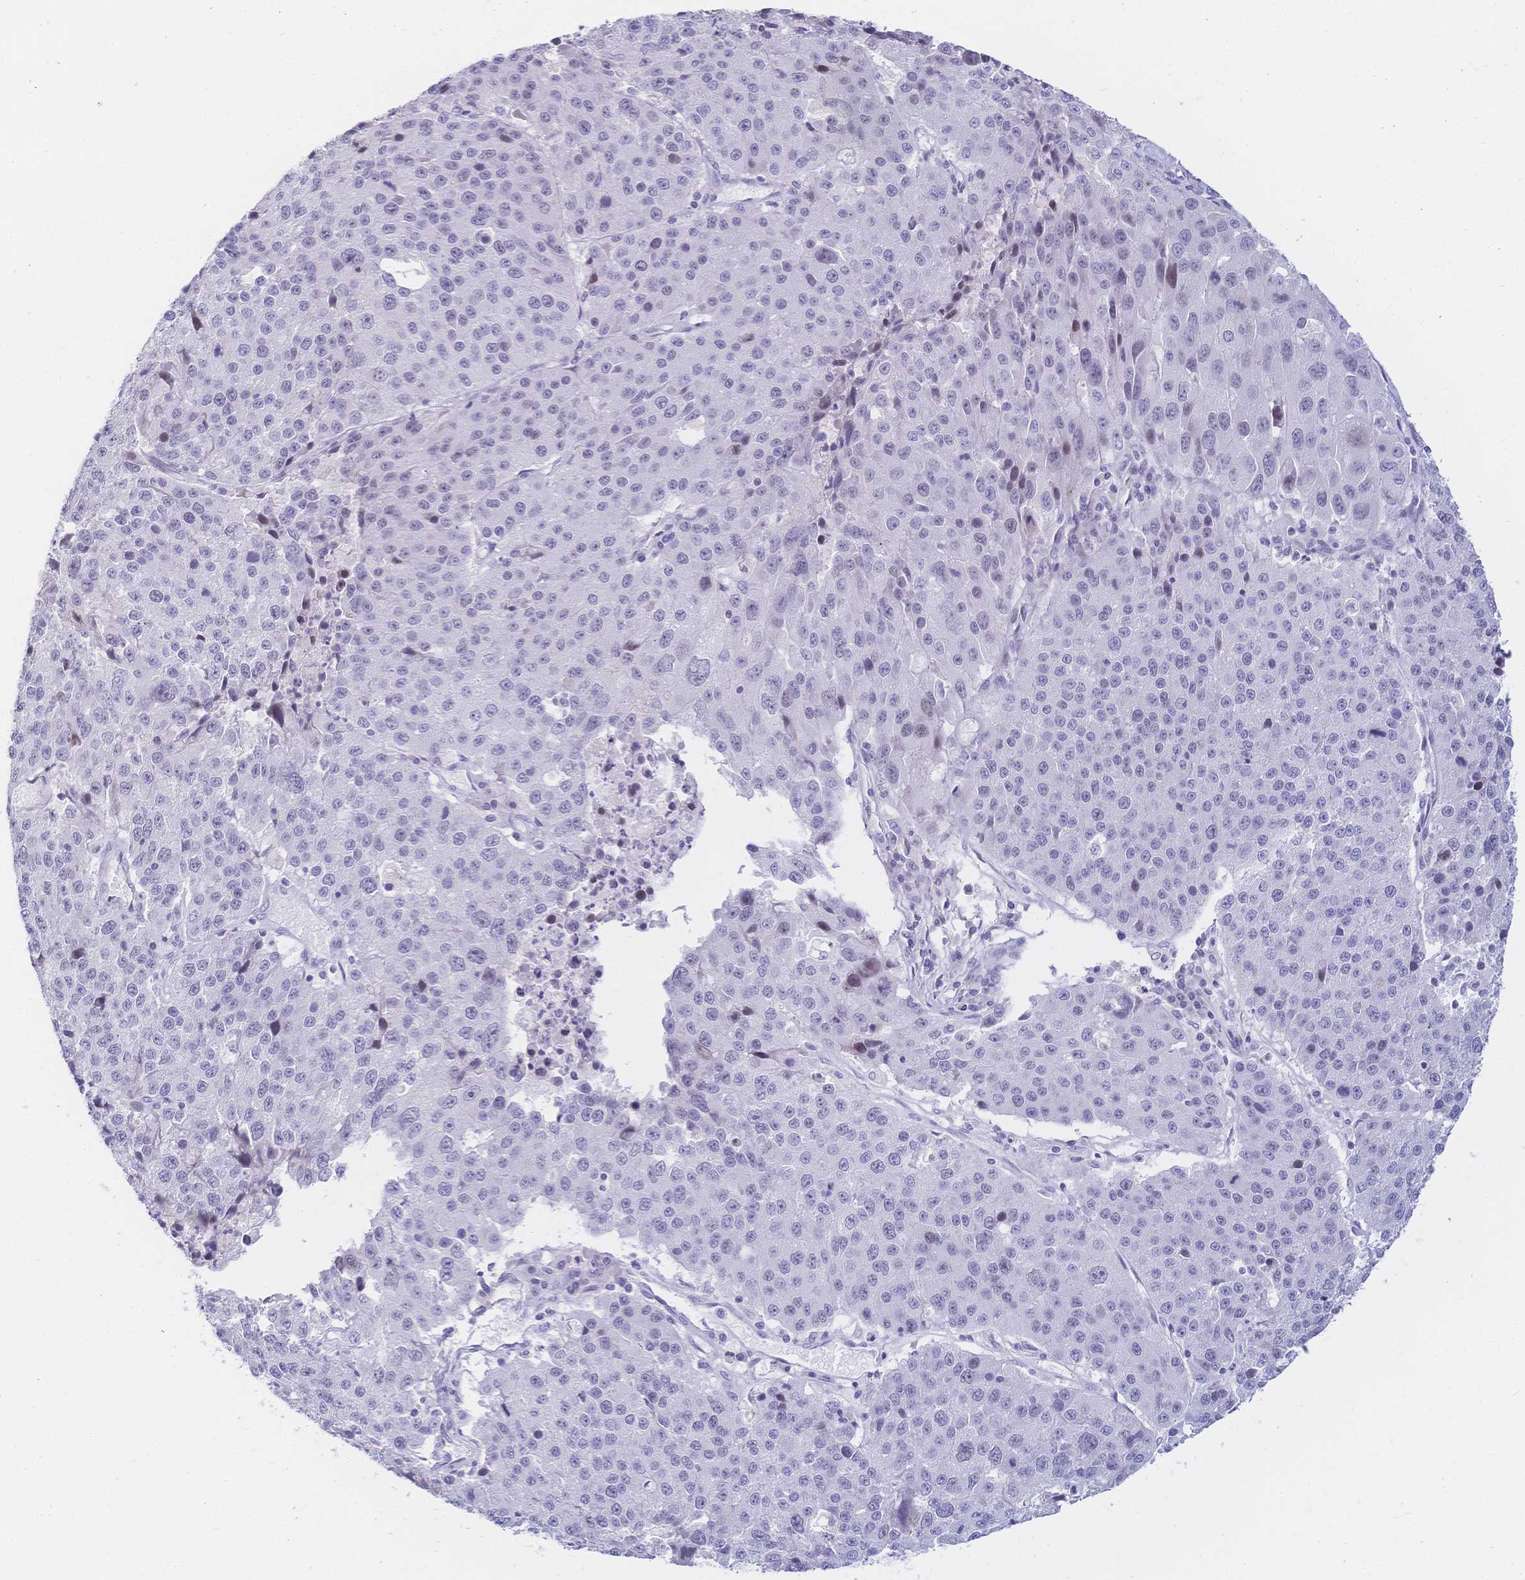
{"staining": {"intensity": "negative", "quantity": "none", "location": "none"}, "tissue": "stomach cancer", "cell_type": "Tumor cells", "image_type": "cancer", "snomed": [{"axis": "morphology", "description": "Adenocarcinoma, NOS"}, {"axis": "topography", "description": "Stomach"}], "caption": "There is no significant positivity in tumor cells of stomach cancer.", "gene": "CR2", "patient": {"sex": "male", "age": 71}}